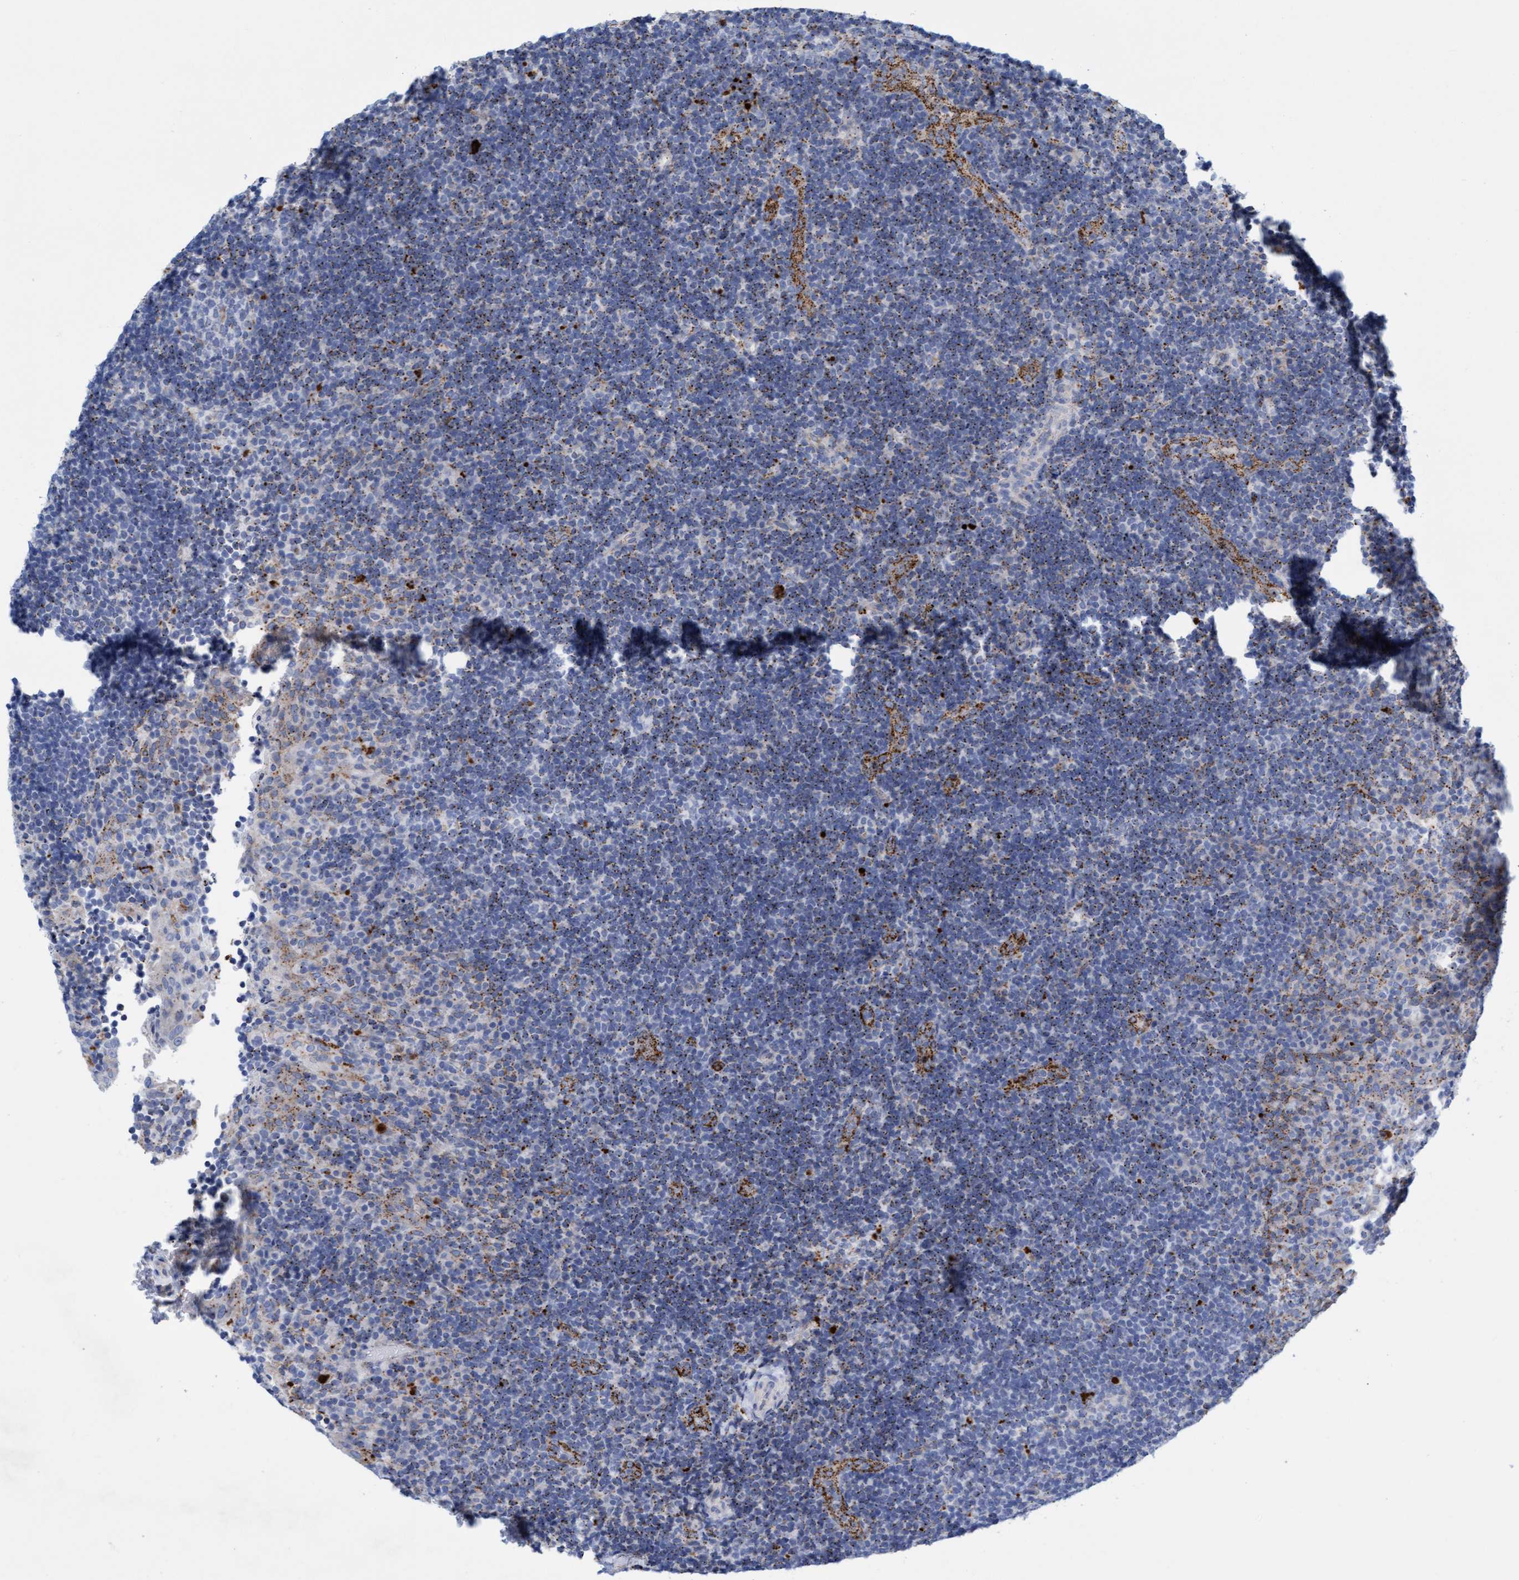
{"staining": {"intensity": "moderate", "quantity": "25%-75%", "location": "cytoplasmic/membranous"}, "tissue": "lymphoma", "cell_type": "Tumor cells", "image_type": "cancer", "snomed": [{"axis": "morphology", "description": "Malignant lymphoma, non-Hodgkin's type, High grade"}, {"axis": "topography", "description": "Tonsil"}], "caption": "This is a photomicrograph of immunohistochemistry staining of high-grade malignant lymphoma, non-Hodgkin's type, which shows moderate positivity in the cytoplasmic/membranous of tumor cells.", "gene": "SGSH", "patient": {"sex": "female", "age": 36}}